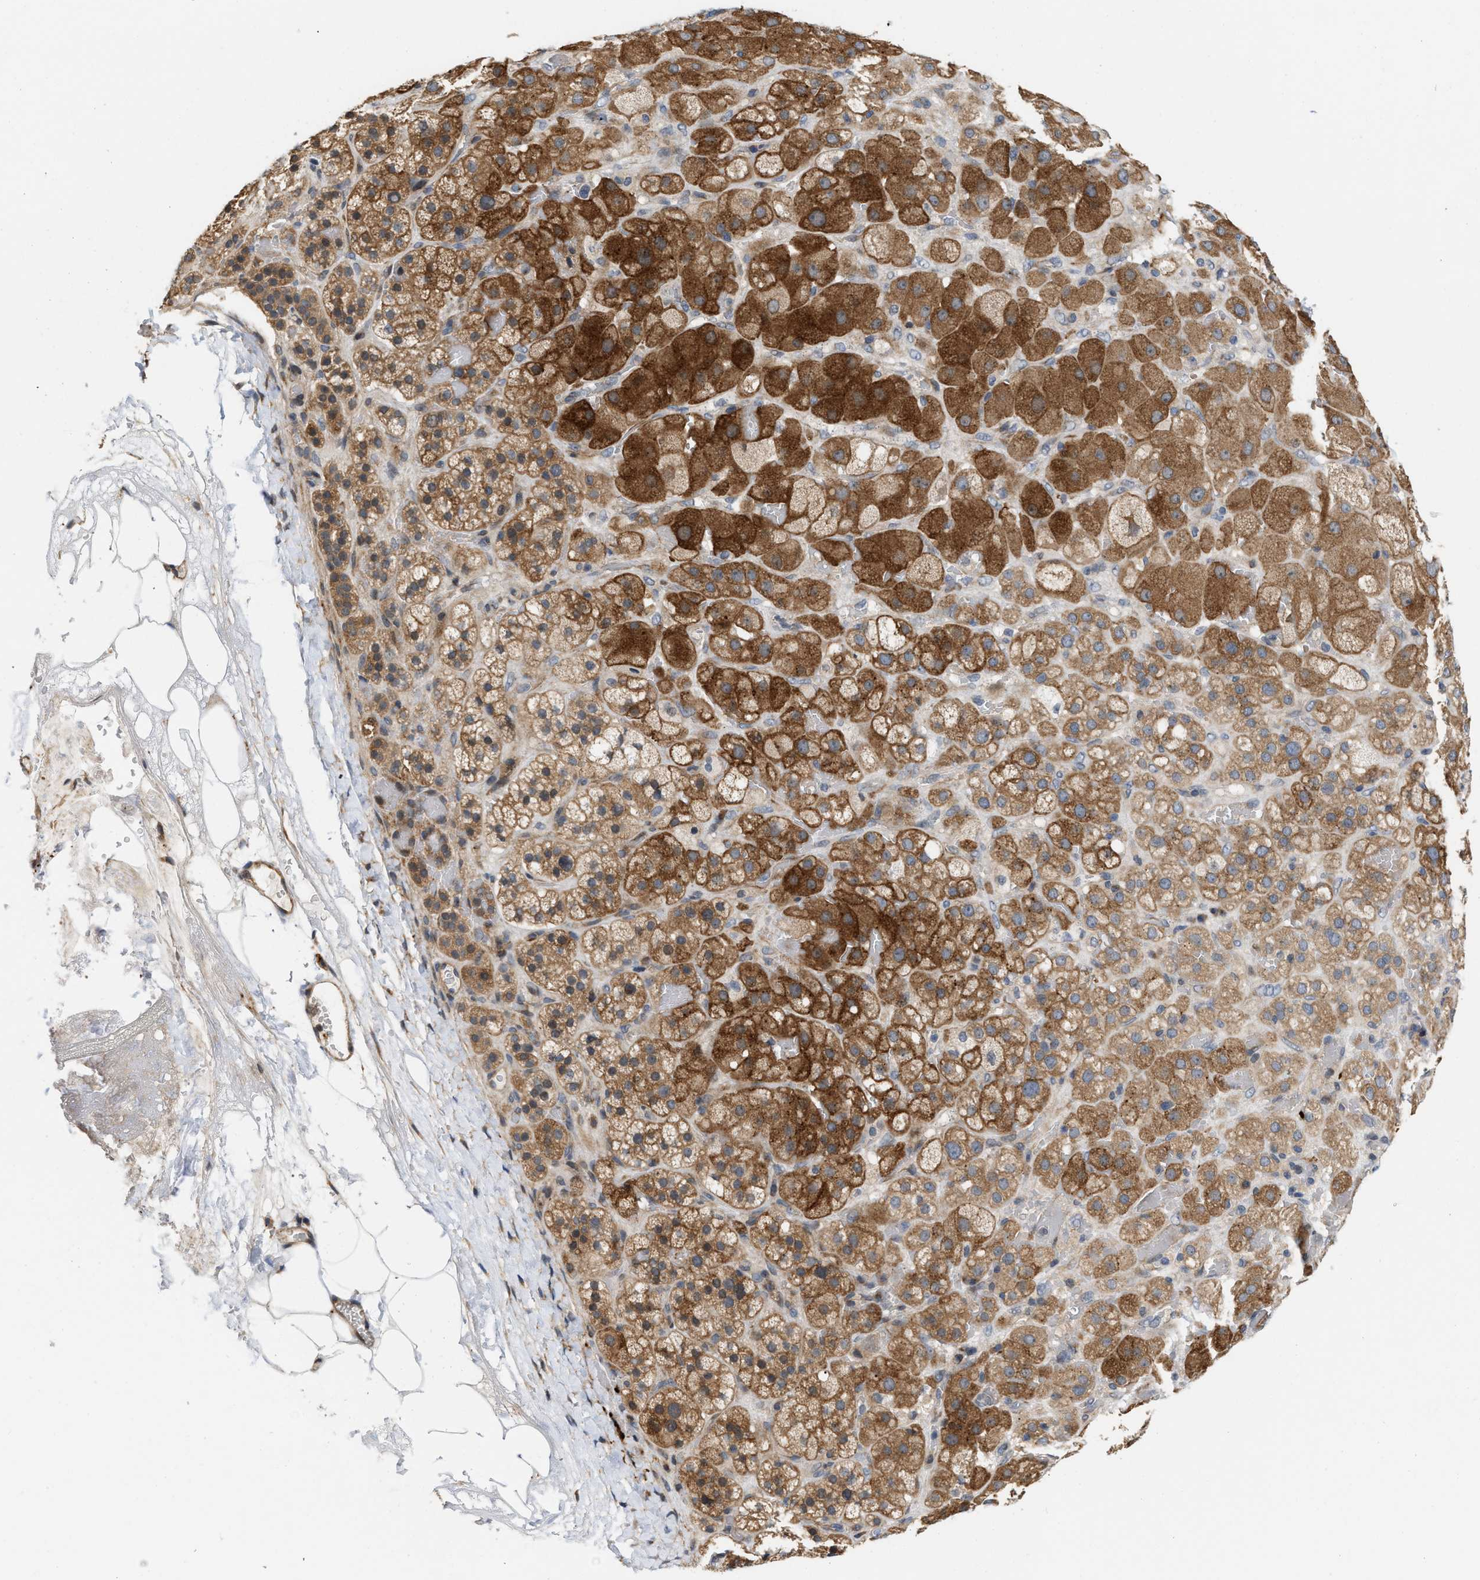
{"staining": {"intensity": "strong", "quantity": "25%-75%", "location": "cytoplasmic/membranous"}, "tissue": "adrenal gland", "cell_type": "Glandular cells", "image_type": "normal", "snomed": [{"axis": "morphology", "description": "Normal tissue, NOS"}, {"axis": "topography", "description": "Adrenal gland"}], "caption": "A photomicrograph of adrenal gland stained for a protein exhibits strong cytoplasmic/membranous brown staining in glandular cells. The protein is stained brown, and the nuclei are stained in blue (DAB IHC with brightfield microscopy, high magnification).", "gene": "CSNK1A1", "patient": {"sex": "female", "age": 47}}